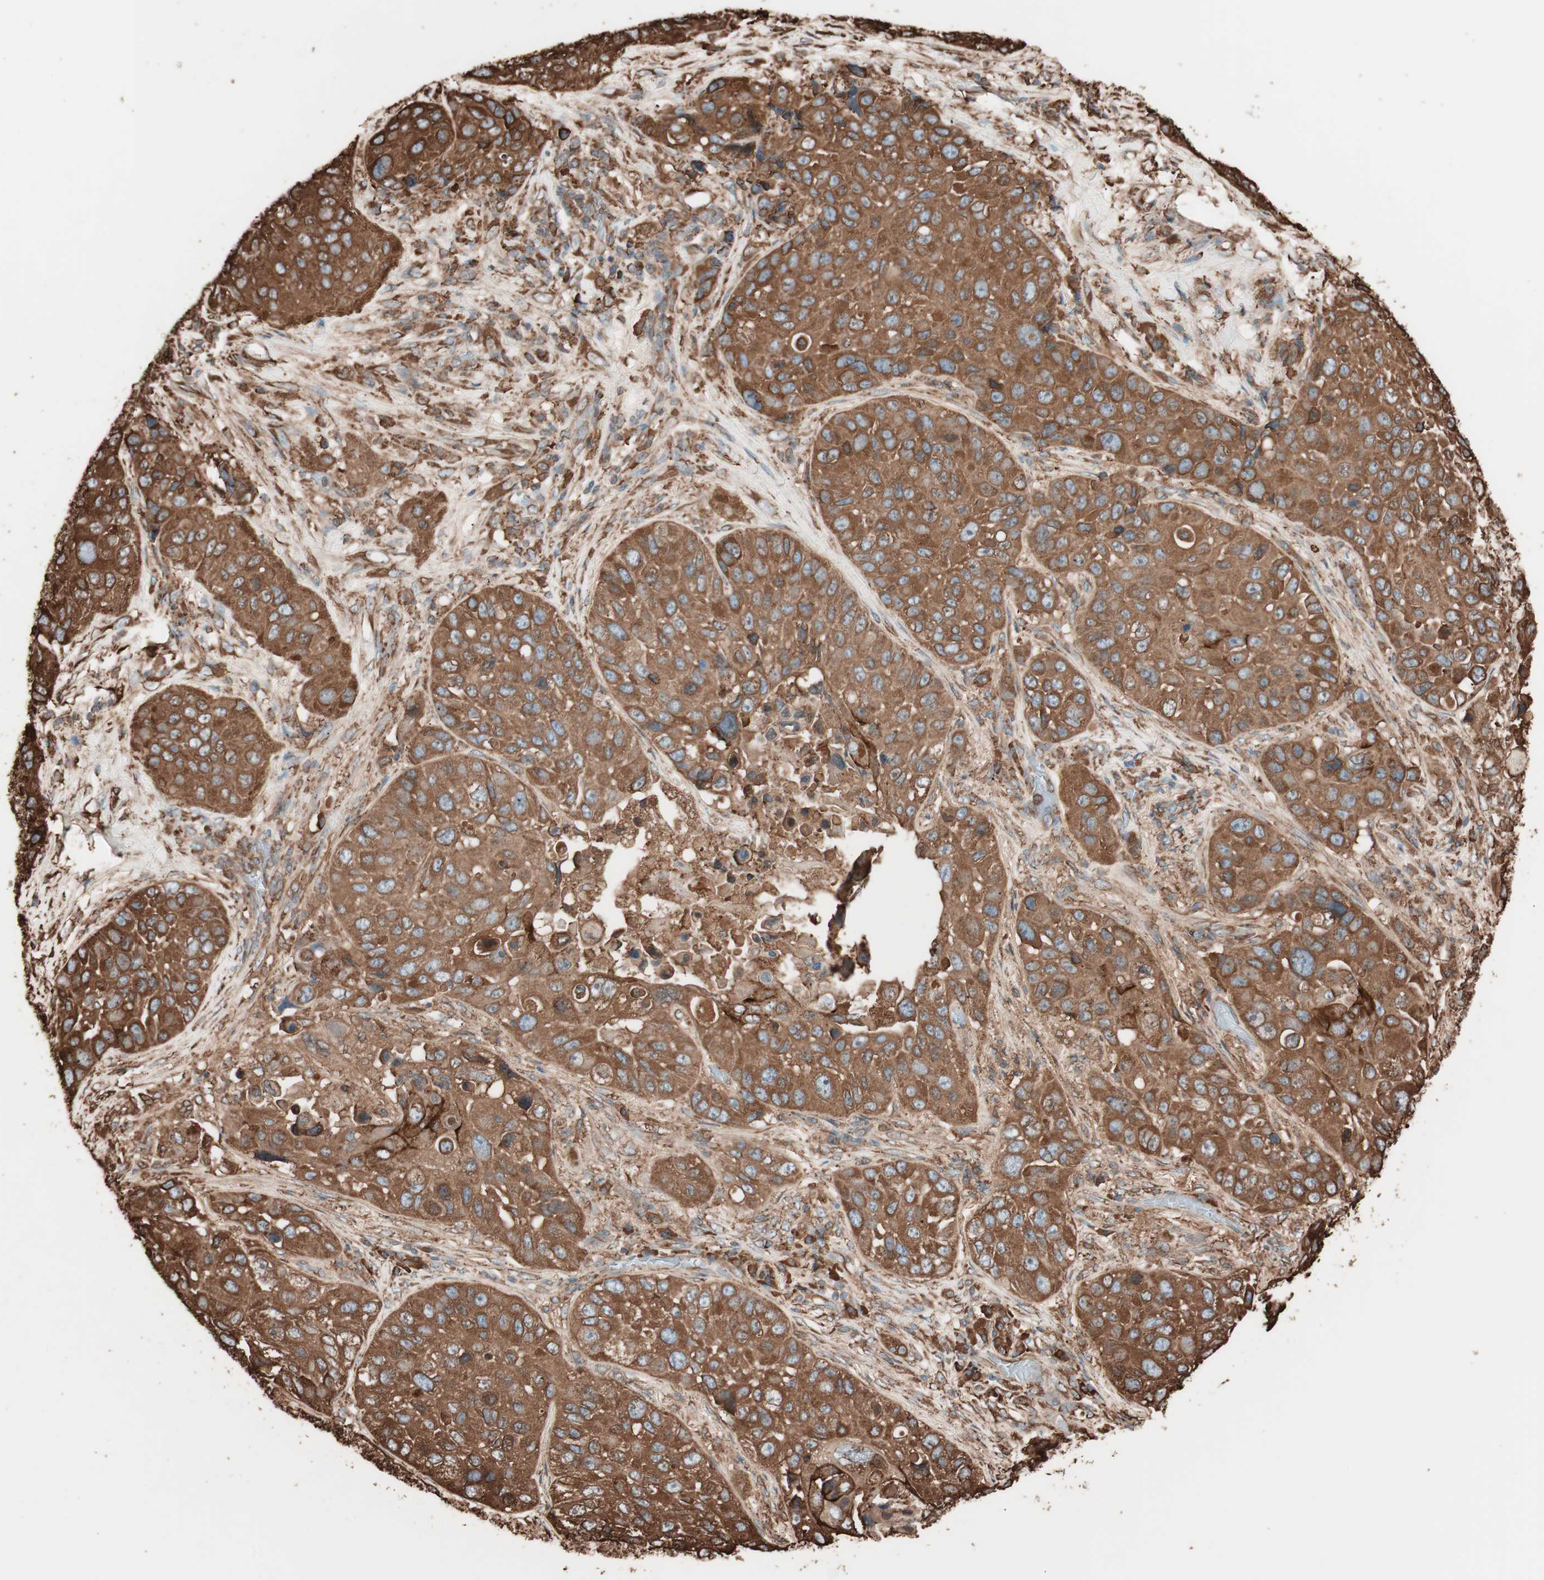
{"staining": {"intensity": "strong", "quantity": ">75%", "location": "cytoplasmic/membranous"}, "tissue": "lung cancer", "cell_type": "Tumor cells", "image_type": "cancer", "snomed": [{"axis": "morphology", "description": "Squamous cell carcinoma, NOS"}, {"axis": "topography", "description": "Lung"}], "caption": "Lung cancer (squamous cell carcinoma) tissue exhibits strong cytoplasmic/membranous positivity in approximately >75% of tumor cells (DAB IHC, brown staining for protein, blue staining for nuclei).", "gene": "VEGFA", "patient": {"sex": "male", "age": 57}}